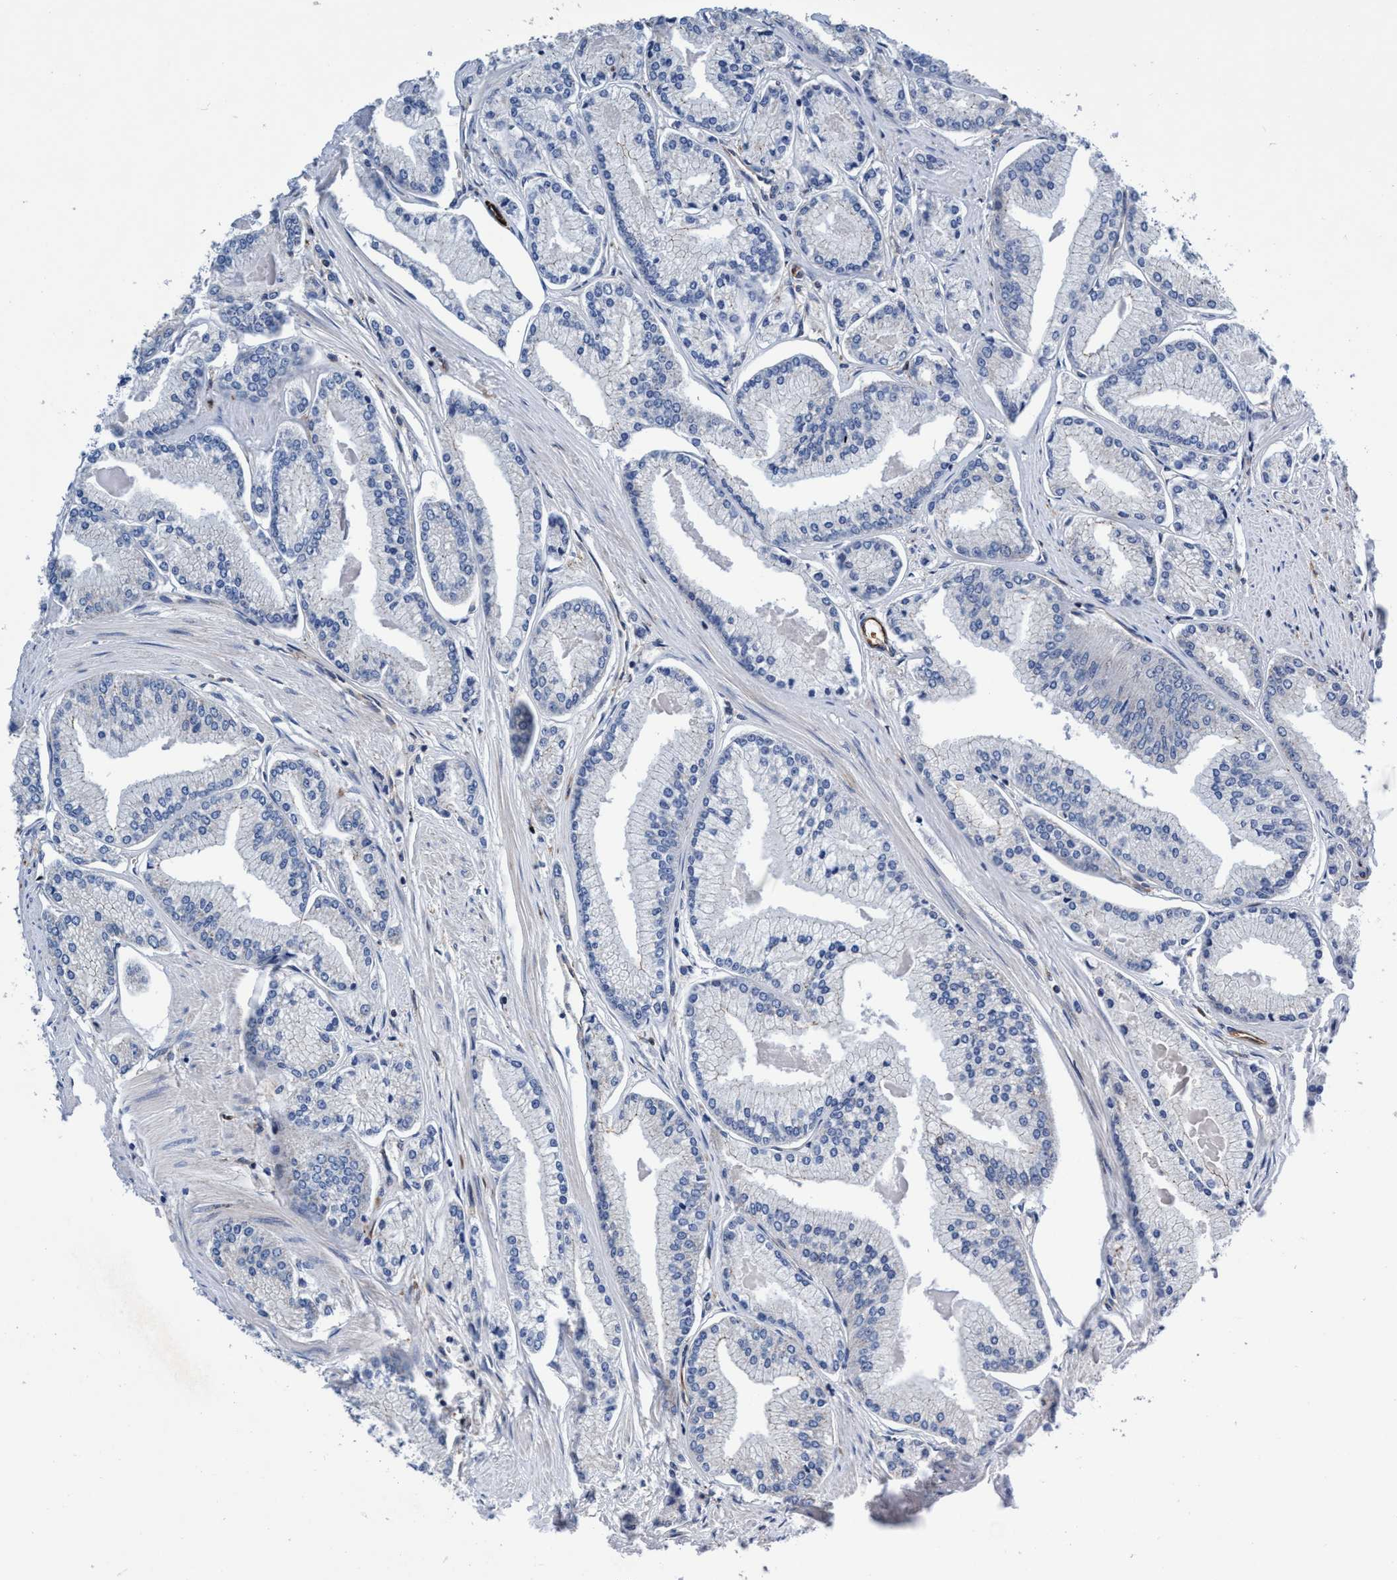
{"staining": {"intensity": "negative", "quantity": "none", "location": "none"}, "tissue": "prostate cancer", "cell_type": "Tumor cells", "image_type": "cancer", "snomed": [{"axis": "morphology", "description": "Adenocarcinoma, Low grade"}, {"axis": "topography", "description": "Prostate"}], "caption": "The photomicrograph demonstrates no staining of tumor cells in adenocarcinoma (low-grade) (prostate).", "gene": "UBALD2", "patient": {"sex": "male", "age": 52}}